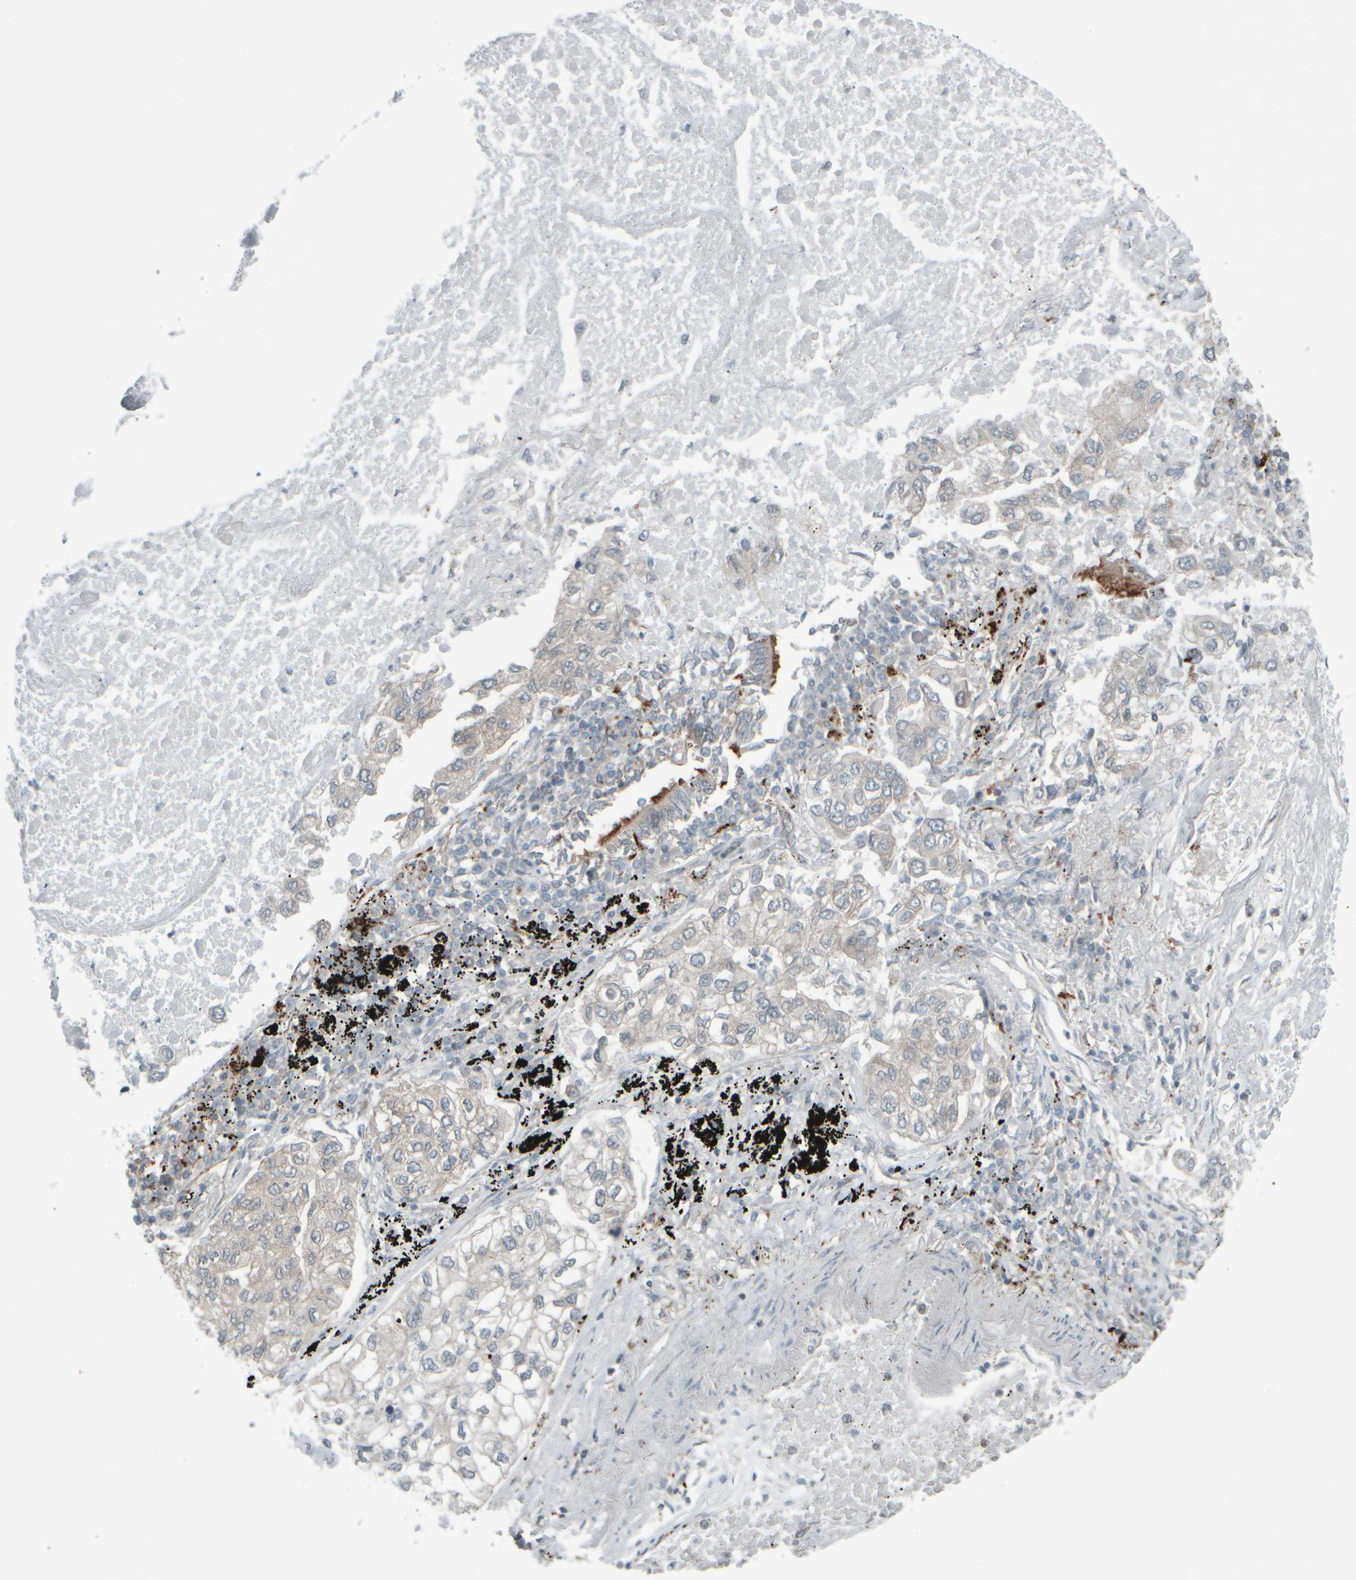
{"staining": {"intensity": "negative", "quantity": "none", "location": "none"}, "tissue": "lung cancer", "cell_type": "Tumor cells", "image_type": "cancer", "snomed": [{"axis": "morphology", "description": "Inflammation, NOS"}, {"axis": "morphology", "description": "Adenocarcinoma, NOS"}, {"axis": "topography", "description": "Lung"}], "caption": "Tumor cells are negative for protein expression in human lung cancer.", "gene": "GIGYF1", "patient": {"sex": "male", "age": 63}}